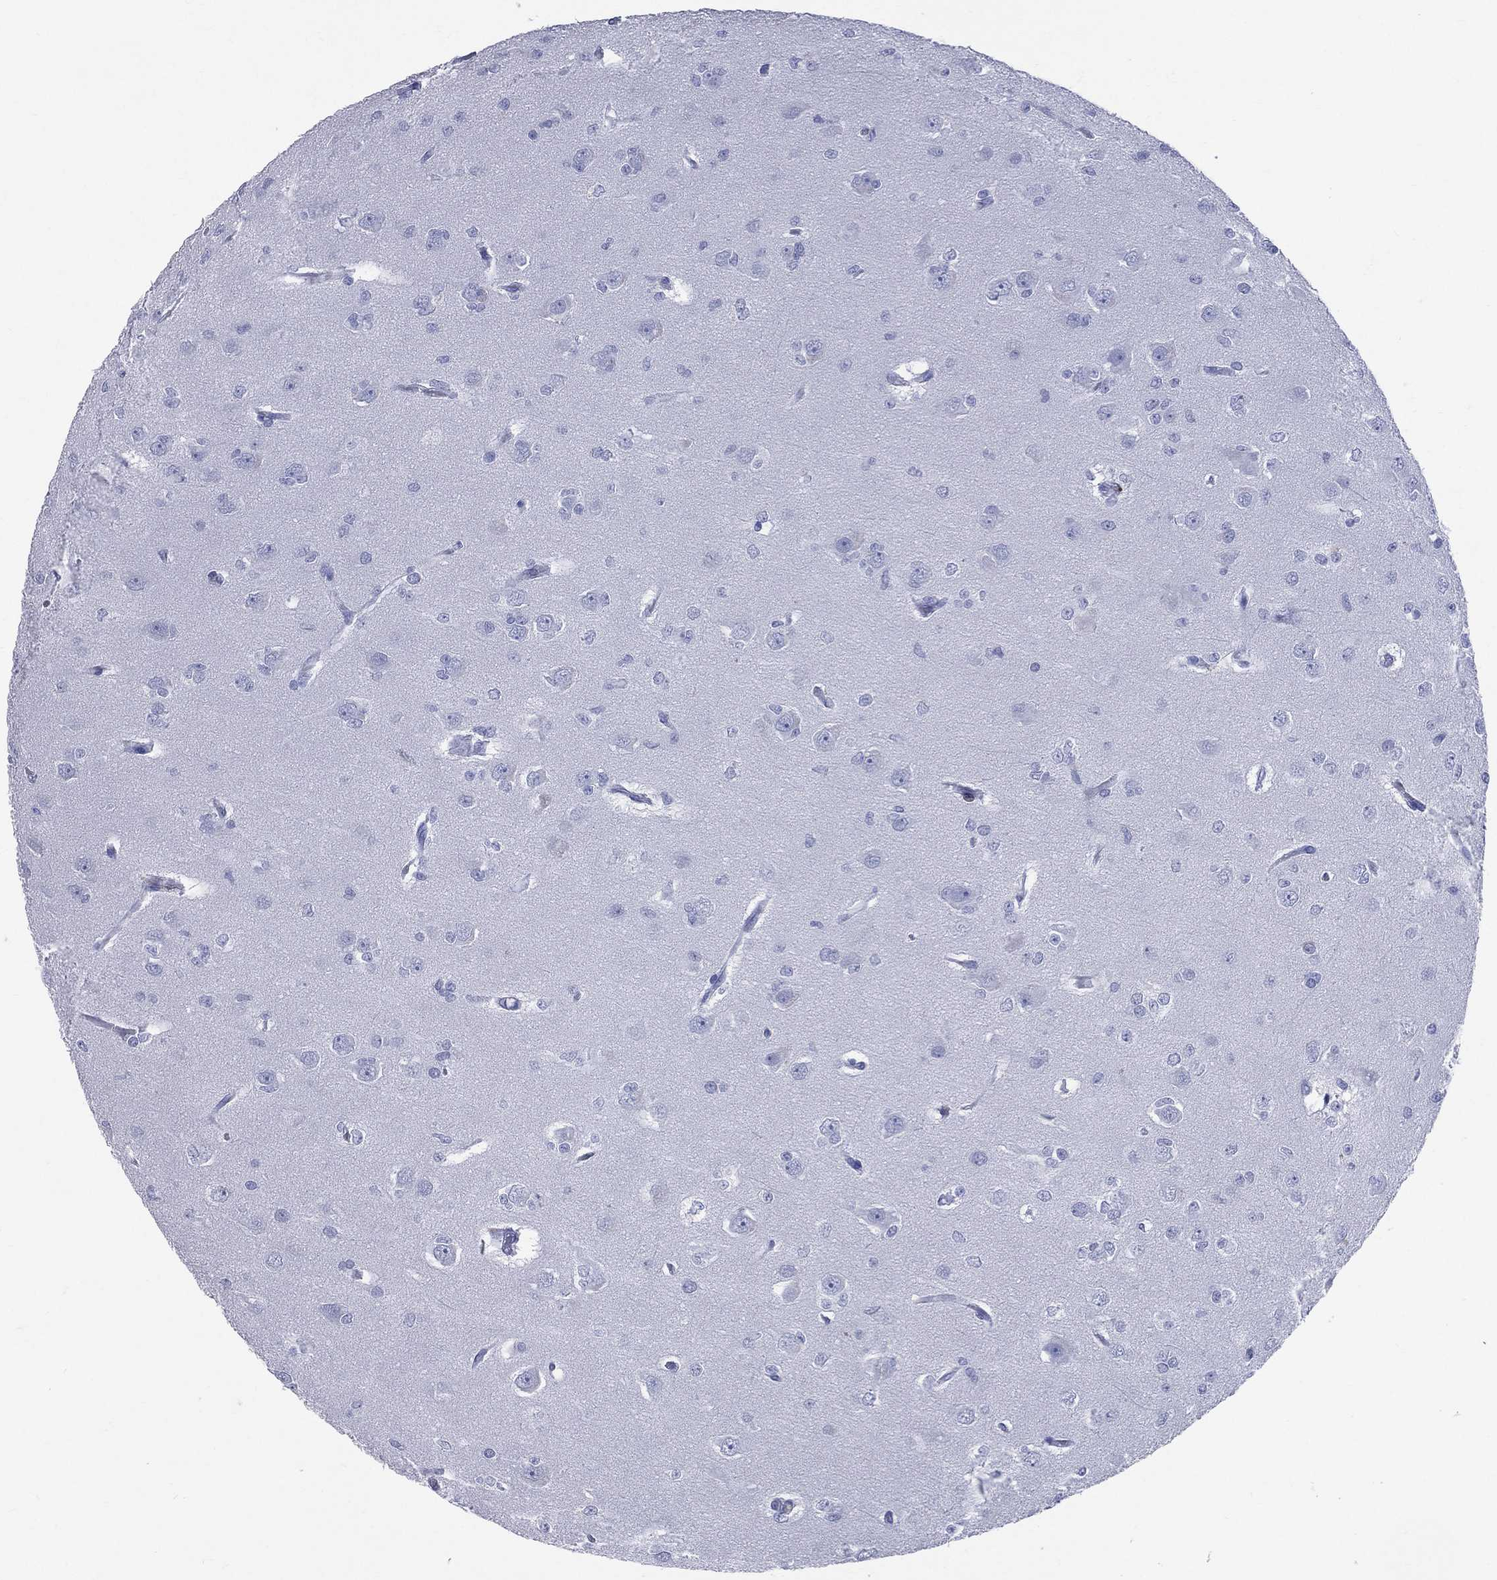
{"staining": {"intensity": "negative", "quantity": "none", "location": "none"}, "tissue": "glioma", "cell_type": "Tumor cells", "image_type": "cancer", "snomed": [{"axis": "morphology", "description": "Glioma, malignant, Low grade"}, {"axis": "topography", "description": "Brain"}], "caption": "Tumor cells show no significant staining in low-grade glioma (malignant). (DAB immunohistochemistry (IHC), high magnification).", "gene": "PGLYRP1", "patient": {"sex": "male", "age": 27}}